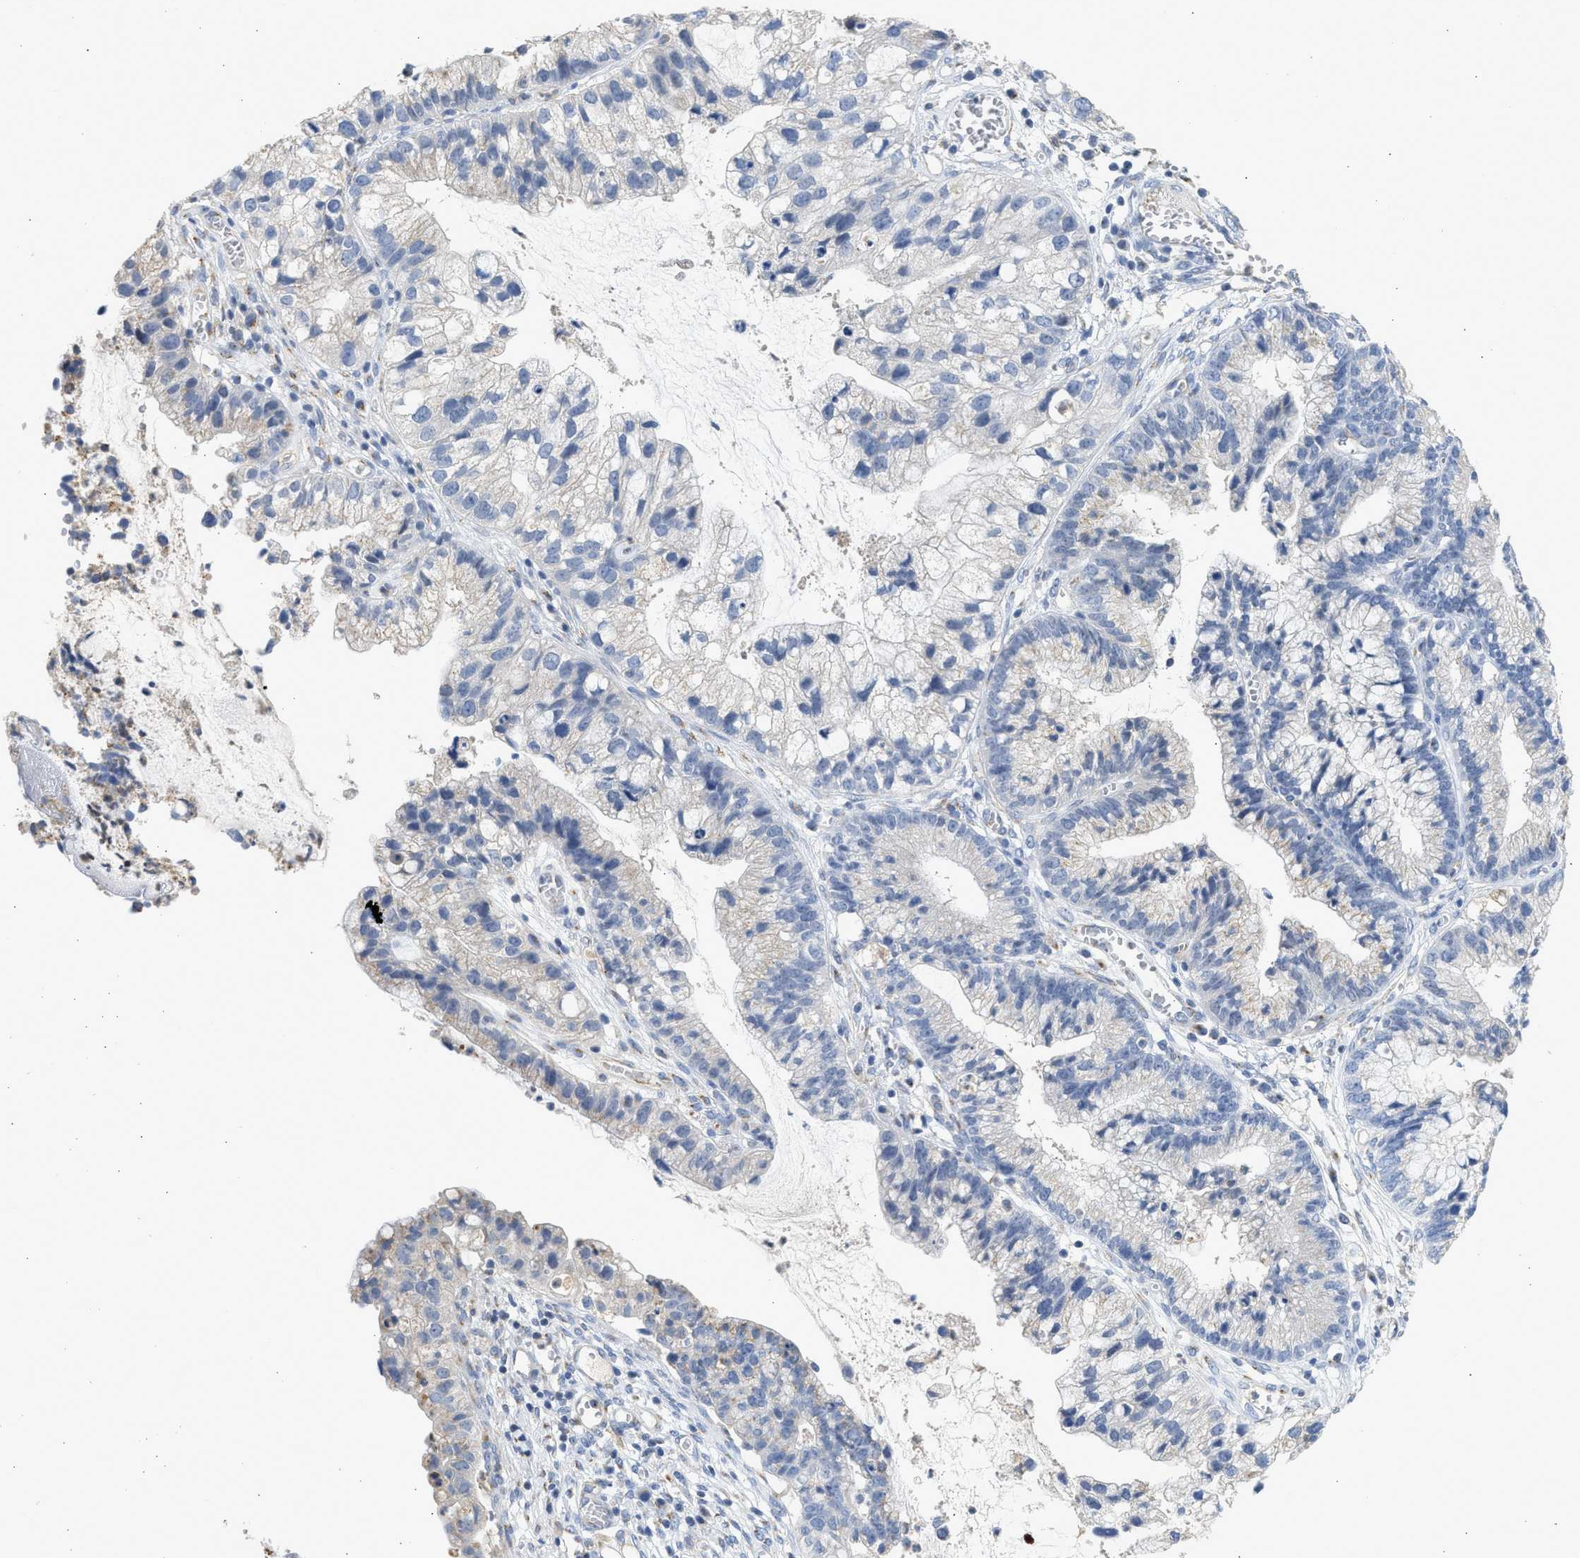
{"staining": {"intensity": "negative", "quantity": "none", "location": "none"}, "tissue": "cervical cancer", "cell_type": "Tumor cells", "image_type": "cancer", "snomed": [{"axis": "morphology", "description": "Adenocarcinoma, NOS"}, {"axis": "topography", "description": "Cervix"}], "caption": "Cervical cancer (adenocarcinoma) was stained to show a protein in brown. There is no significant expression in tumor cells. (DAB immunohistochemistry visualized using brightfield microscopy, high magnification).", "gene": "IPO8", "patient": {"sex": "female", "age": 44}}